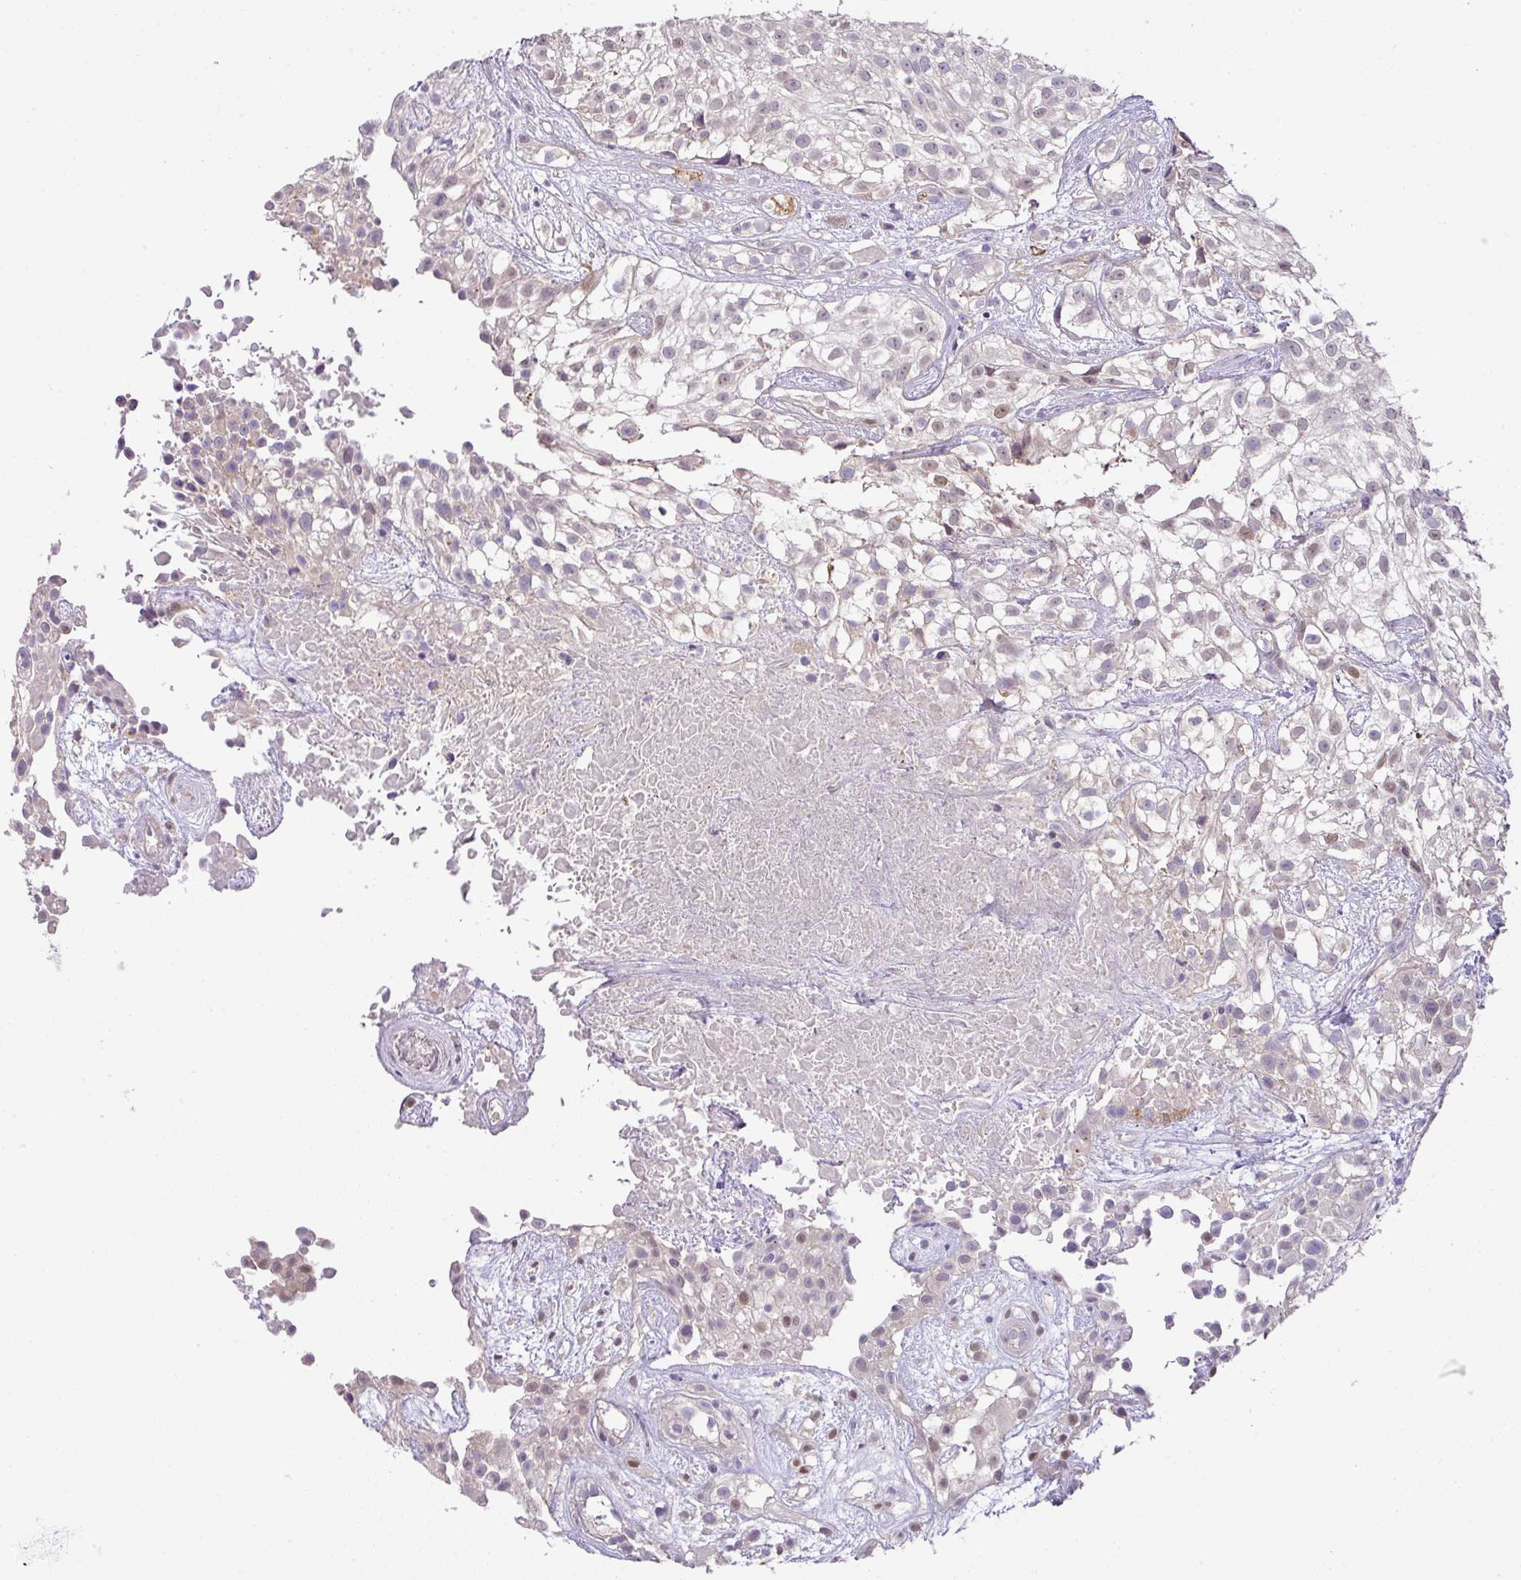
{"staining": {"intensity": "weak", "quantity": "<25%", "location": "cytoplasmic/membranous,nuclear"}, "tissue": "urothelial cancer", "cell_type": "Tumor cells", "image_type": "cancer", "snomed": [{"axis": "morphology", "description": "Urothelial carcinoma, High grade"}, {"axis": "topography", "description": "Urinary bladder"}], "caption": "IHC of human urothelial carcinoma (high-grade) demonstrates no positivity in tumor cells. (DAB immunohistochemistry visualized using brightfield microscopy, high magnification).", "gene": "HOXC13", "patient": {"sex": "male", "age": 56}}